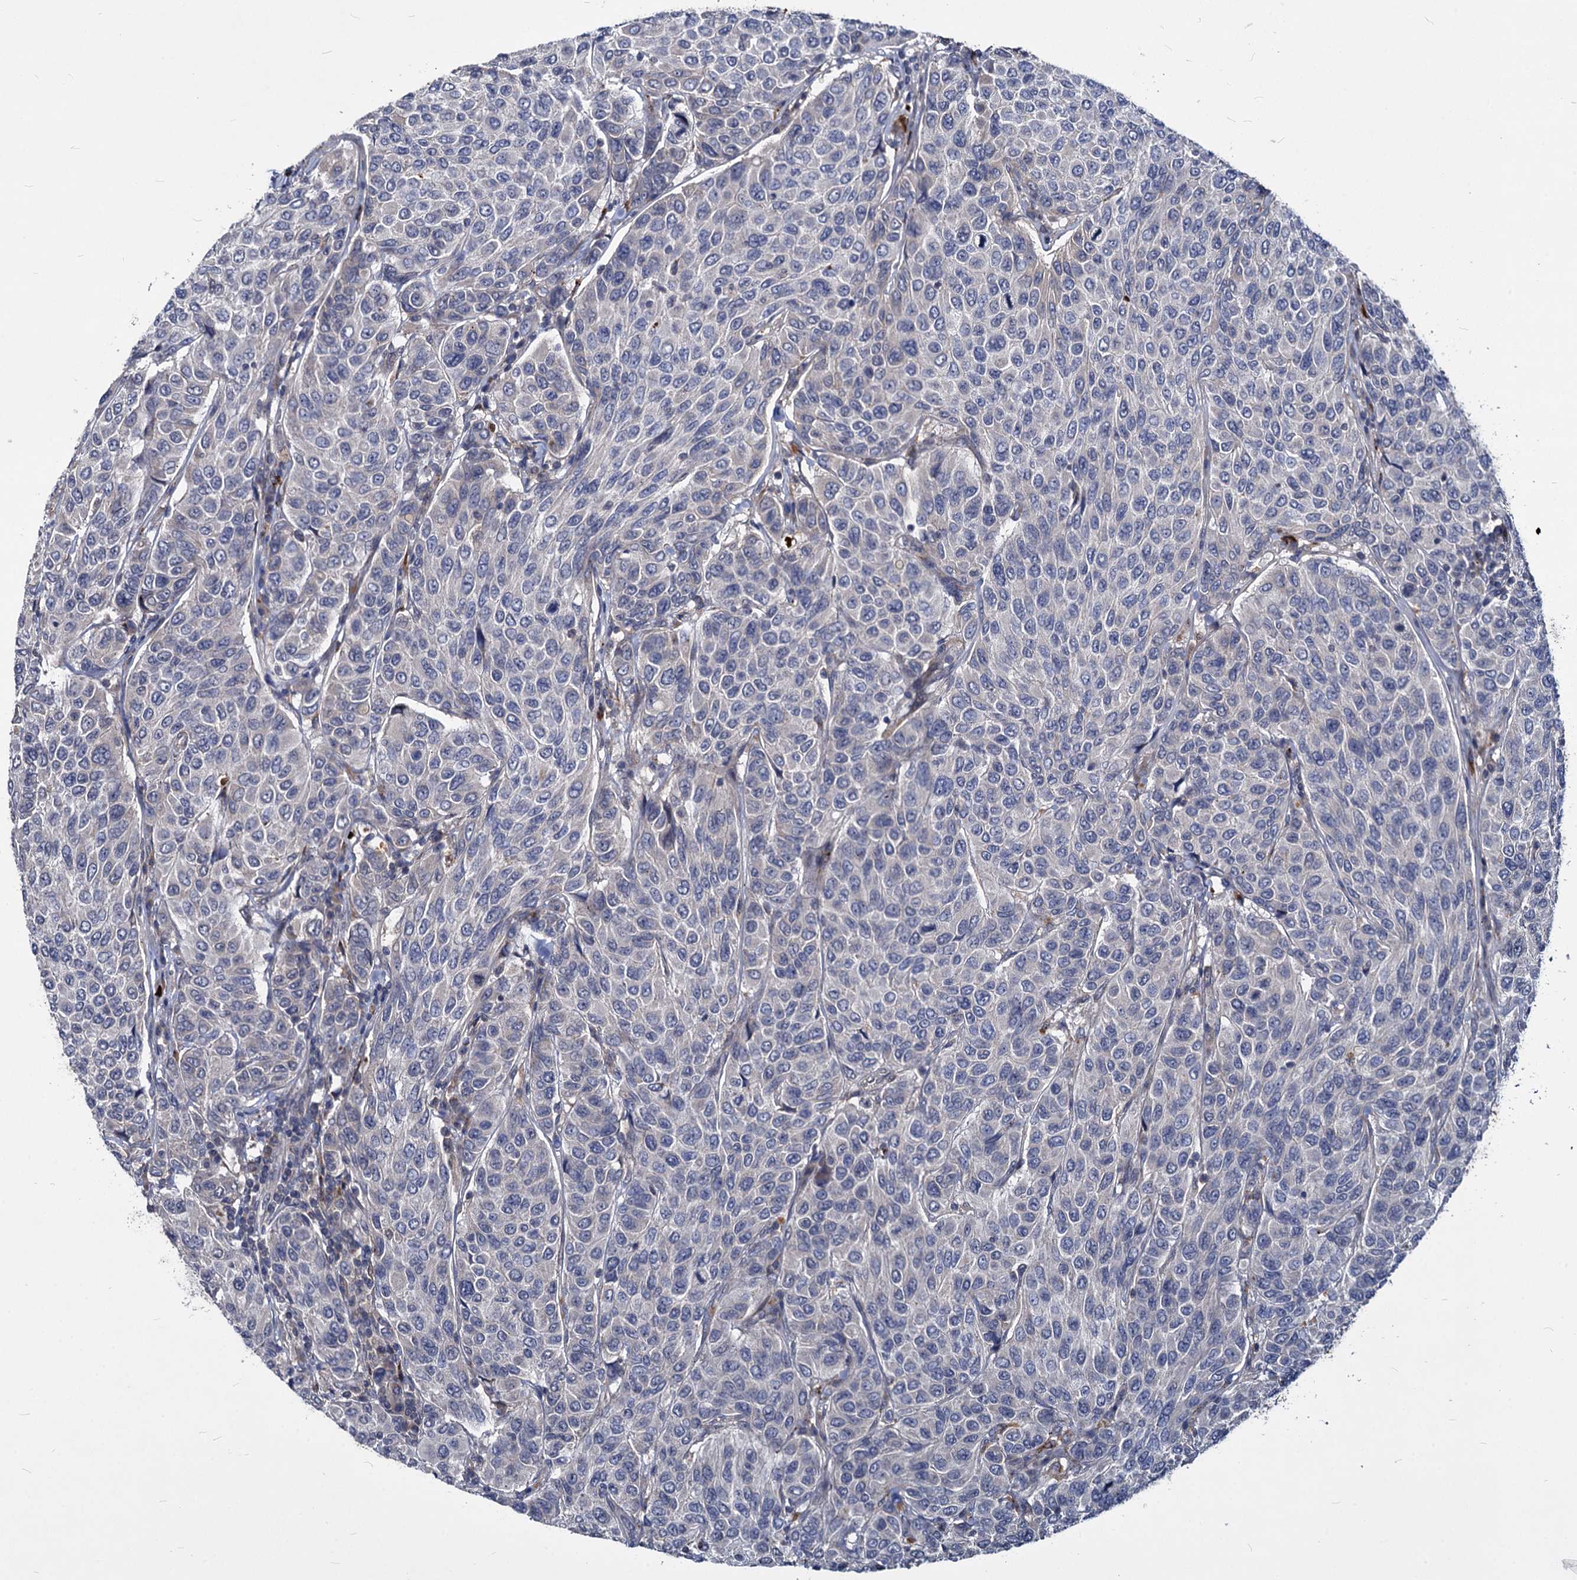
{"staining": {"intensity": "negative", "quantity": "none", "location": "none"}, "tissue": "breast cancer", "cell_type": "Tumor cells", "image_type": "cancer", "snomed": [{"axis": "morphology", "description": "Duct carcinoma"}, {"axis": "topography", "description": "Breast"}], "caption": "Breast cancer stained for a protein using immunohistochemistry displays no positivity tumor cells.", "gene": "C11orf86", "patient": {"sex": "female", "age": 55}}